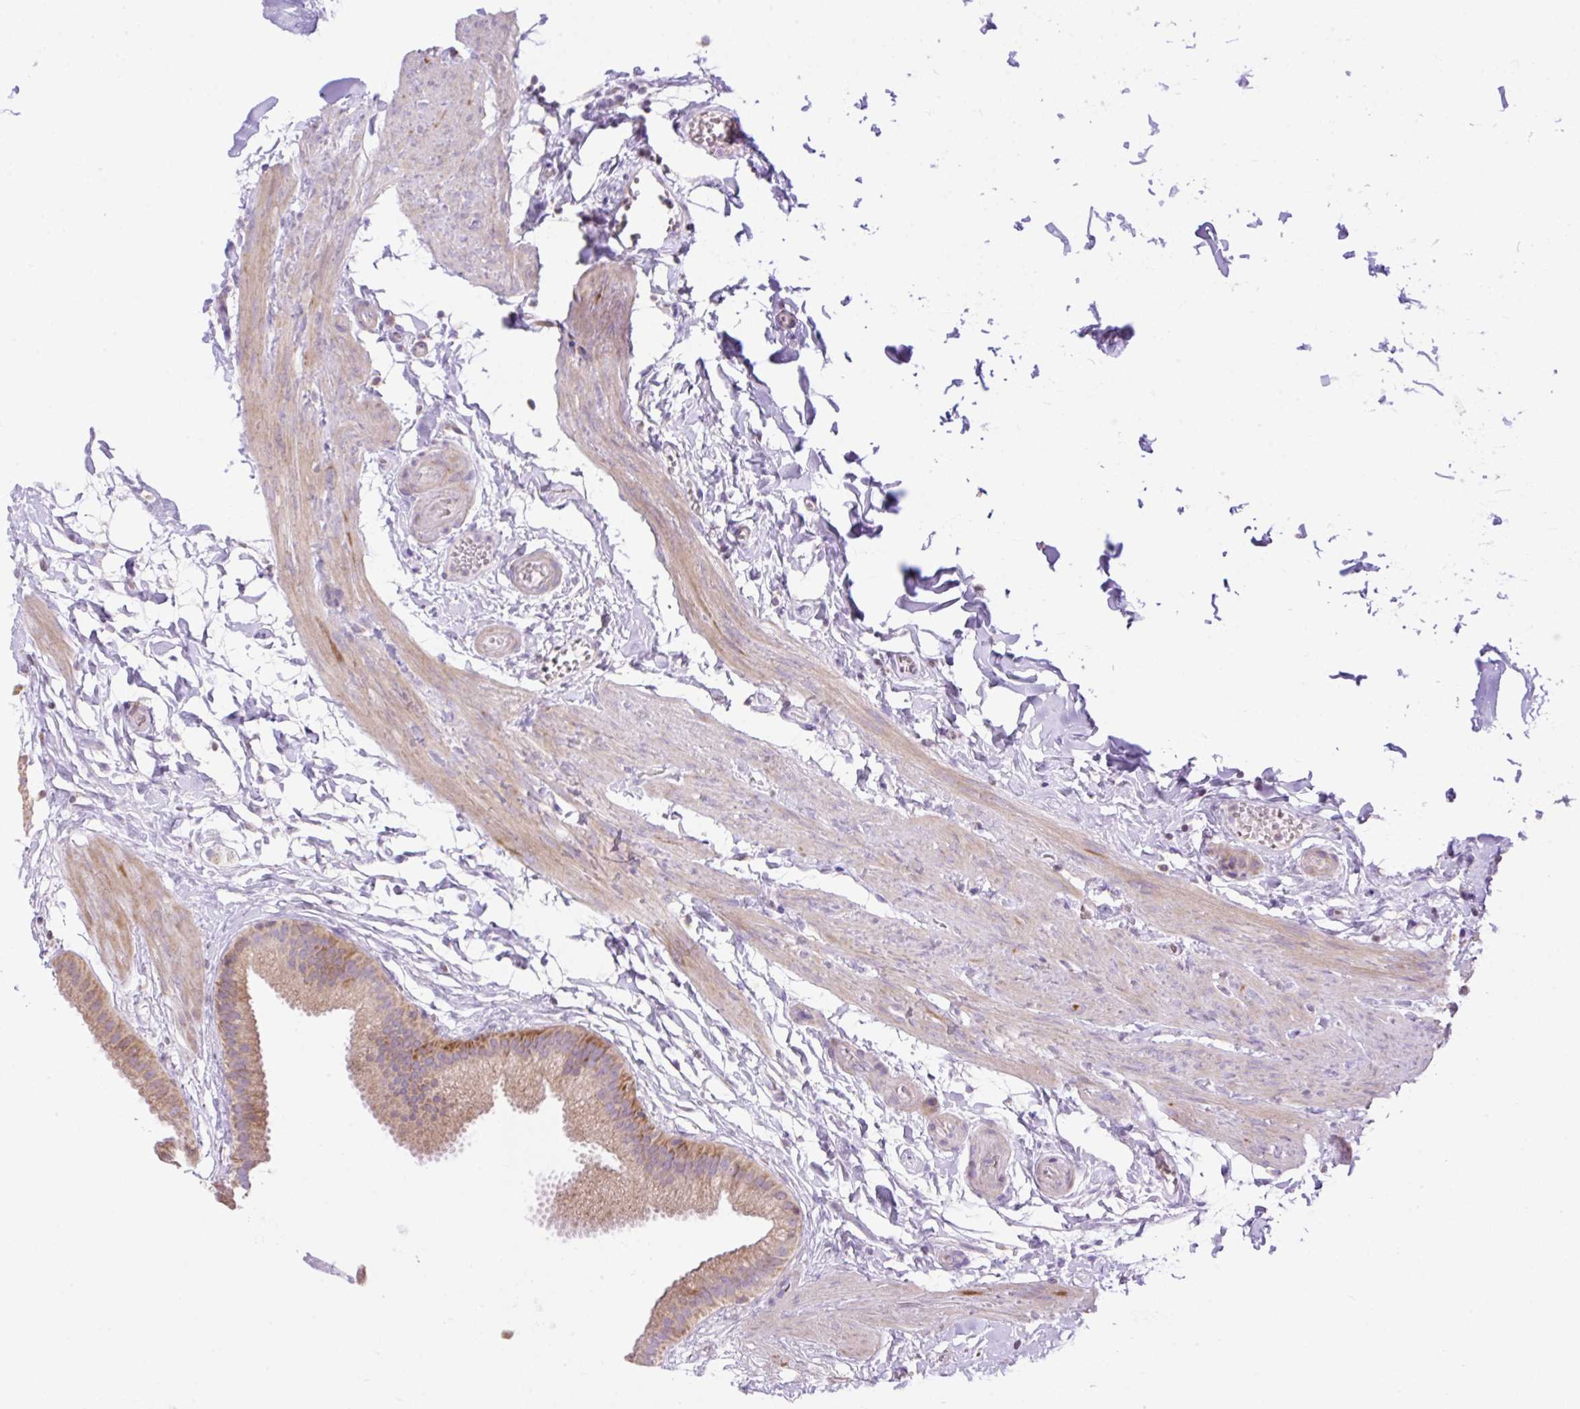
{"staining": {"intensity": "moderate", "quantity": ">75%", "location": "cytoplasmic/membranous"}, "tissue": "gallbladder", "cell_type": "Glandular cells", "image_type": "normal", "snomed": [{"axis": "morphology", "description": "Normal tissue, NOS"}, {"axis": "topography", "description": "Gallbladder"}], "caption": "Human gallbladder stained for a protein (brown) displays moderate cytoplasmic/membranous positive expression in about >75% of glandular cells.", "gene": "VPS25", "patient": {"sex": "female", "age": 63}}